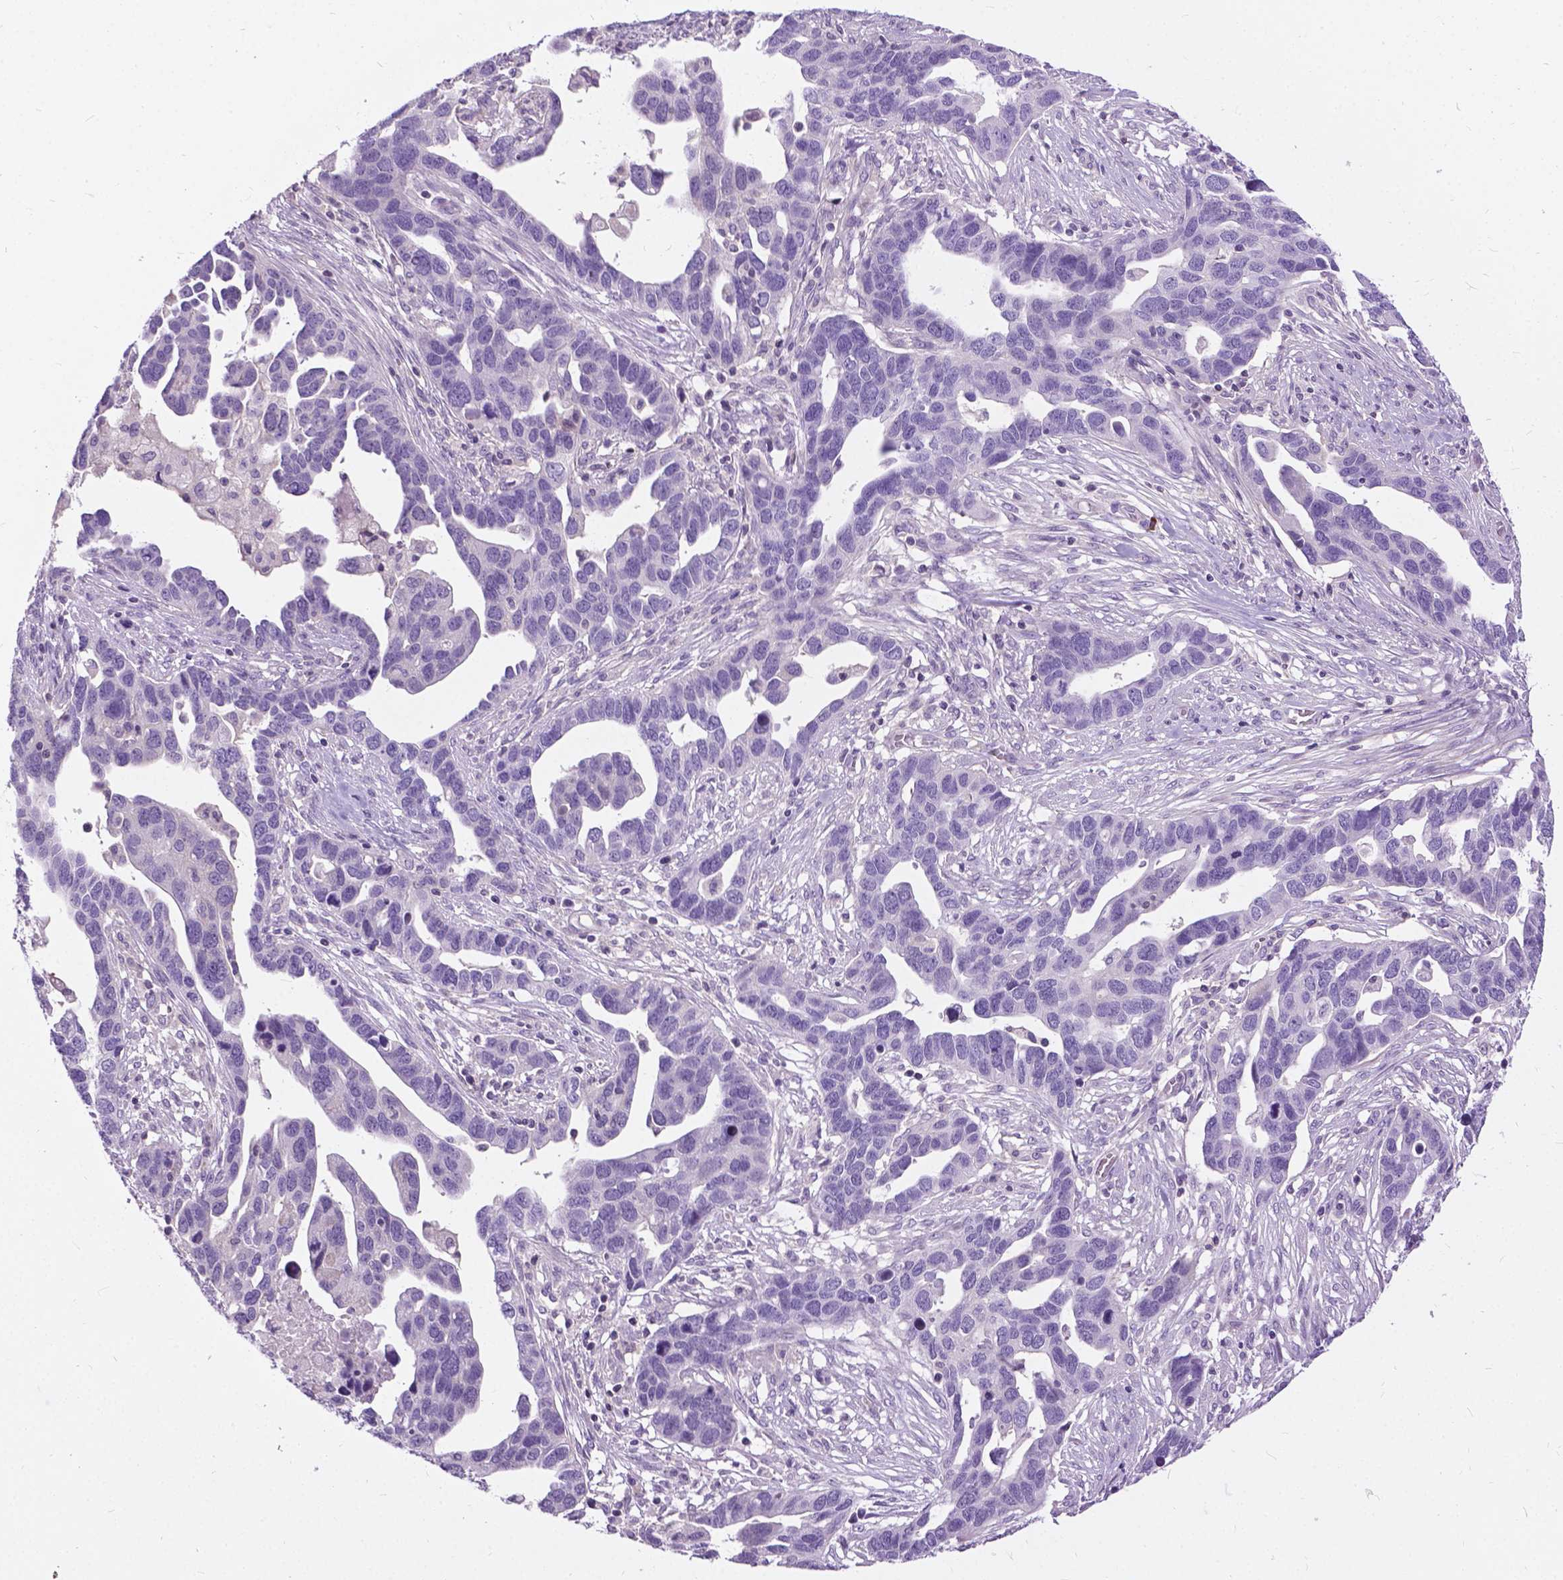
{"staining": {"intensity": "negative", "quantity": "none", "location": "none"}, "tissue": "ovarian cancer", "cell_type": "Tumor cells", "image_type": "cancer", "snomed": [{"axis": "morphology", "description": "Cystadenocarcinoma, serous, NOS"}, {"axis": "topography", "description": "Ovary"}], "caption": "There is no significant staining in tumor cells of ovarian cancer. Nuclei are stained in blue.", "gene": "JAK3", "patient": {"sex": "female", "age": 54}}